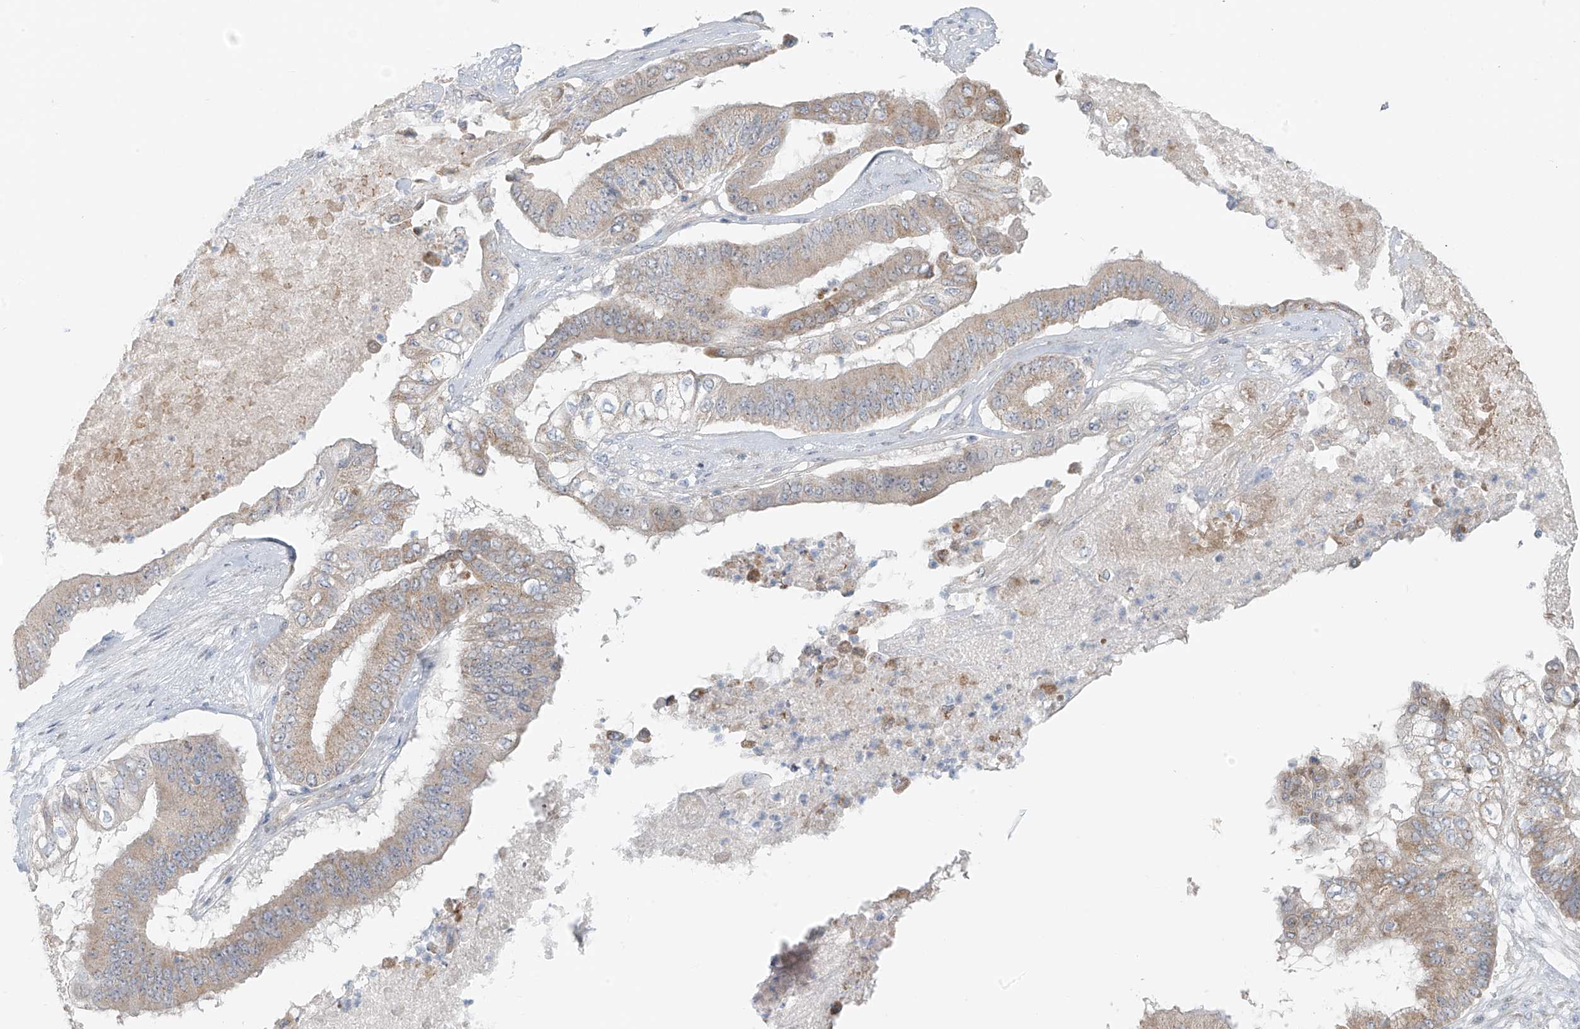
{"staining": {"intensity": "moderate", "quantity": "25%-75%", "location": "cytoplasmic/membranous"}, "tissue": "pancreatic cancer", "cell_type": "Tumor cells", "image_type": "cancer", "snomed": [{"axis": "morphology", "description": "Adenocarcinoma, NOS"}, {"axis": "topography", "description": "Pancreas"}], "caption": "Pancreatic cancer stained for a protein (brown) reveals moderate cytoplasmic/membranous positive staining in approximately 25%-75% of tumor cells.", "gene": "UST", "patient": {"sex": "female", "age": 77}}